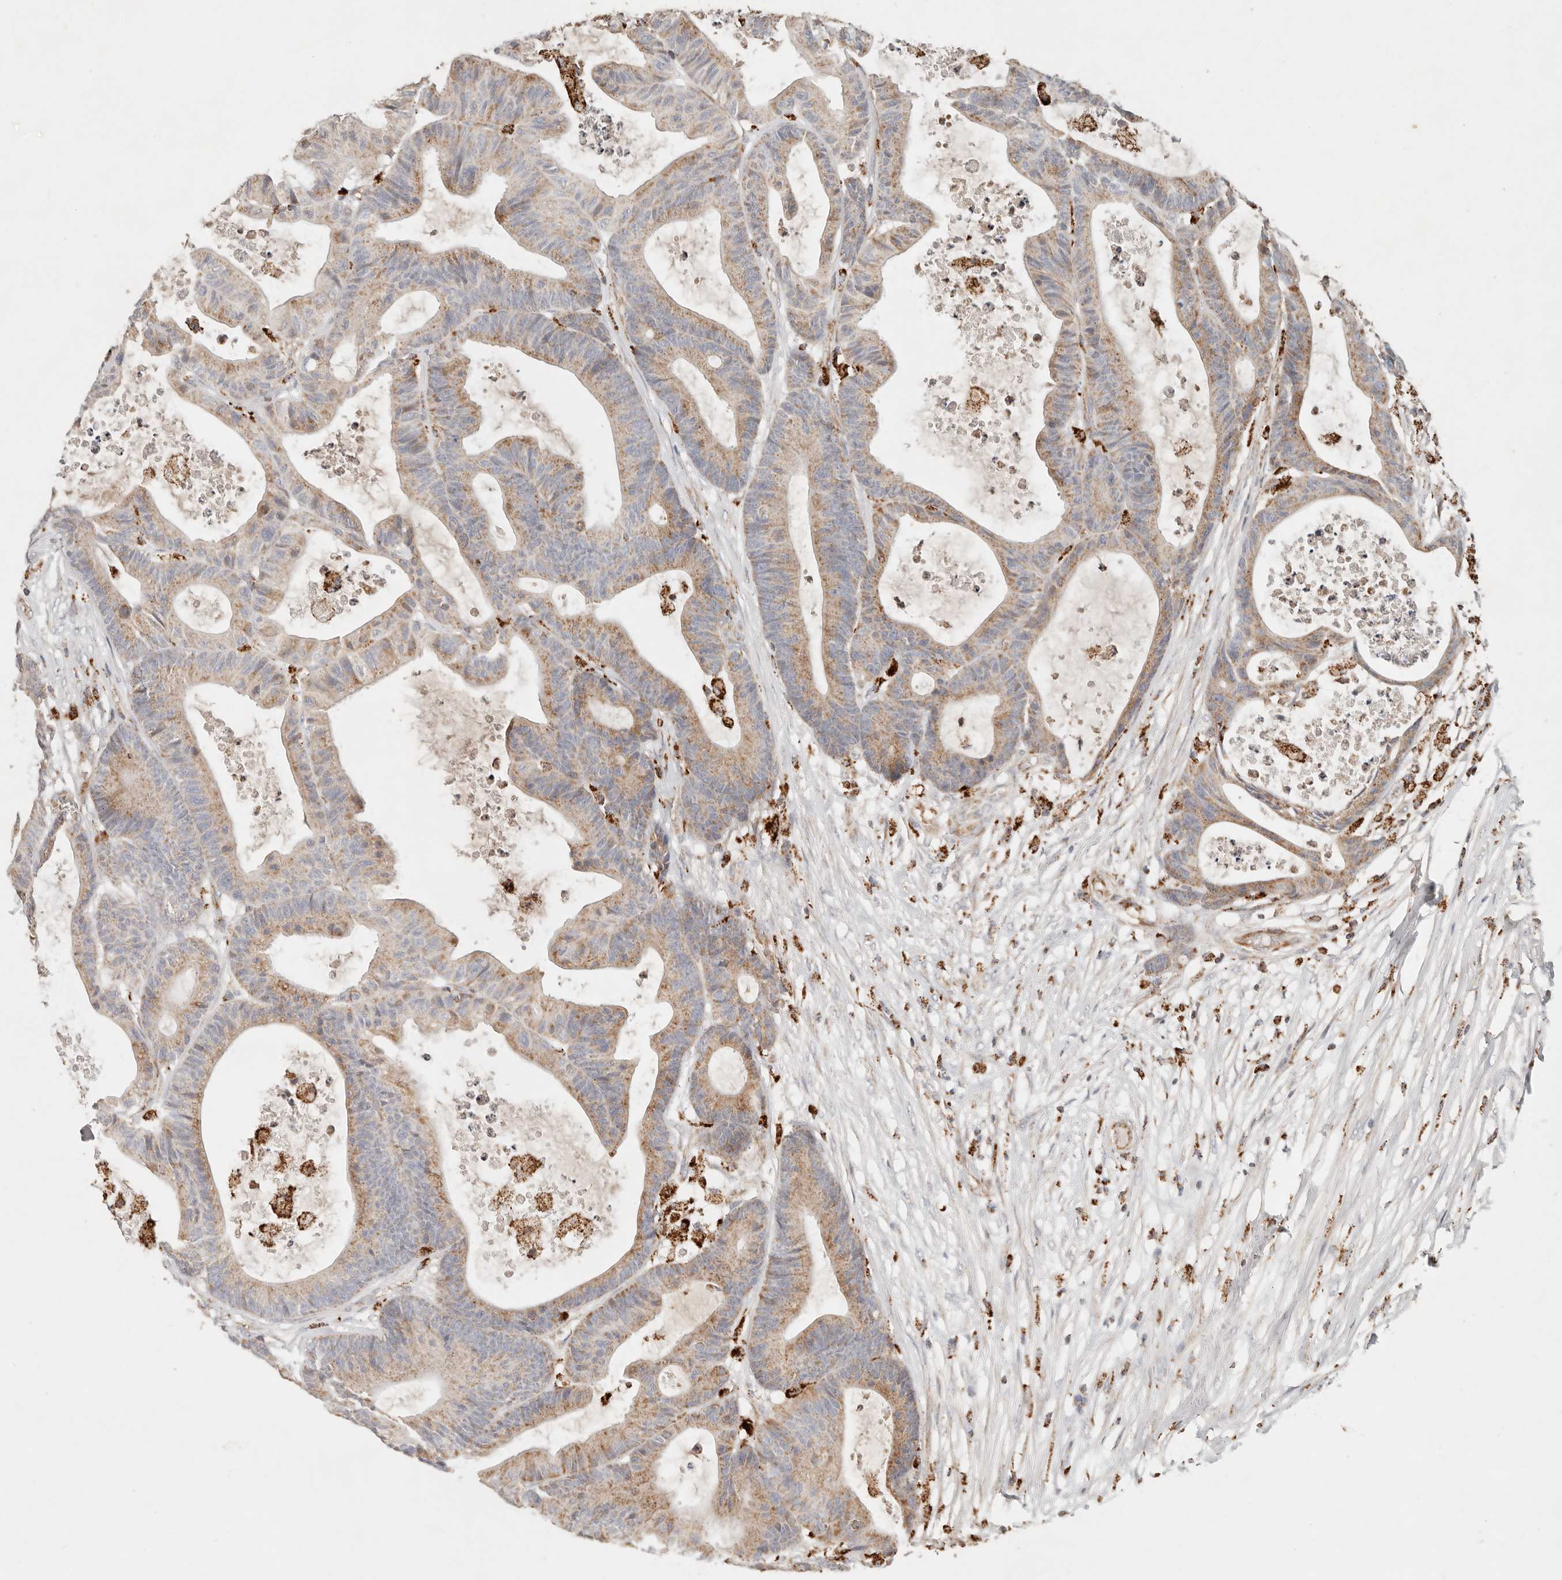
{"staining": {"intensity": "moderate", "quantity": ">75%", "location": "cytoplasmic/membranous"}, "tissue": "colorectal cancer", "cell_type": "Tumor cells", "image_type": "cancer", "snomed": [{"axis": "morphology", "description": "Adenocarcinoma, NOS"}, {"axis": "topography", "description": "Colon"}], "caption": "DAB (3,3'-diaminobenzidine) immunohistochemical staining of adenocarcinoma (colorectal) shows moderate cytoplasmic/membranous protein staining in approximately >75% of tumor cells. (Stains: DAB in brown, nuclei in blue, Microscopy: brightfield microscopy at high magnification).", "gene": "ARHGEF10L", "patient": {"sex": "female", "age": 84}}